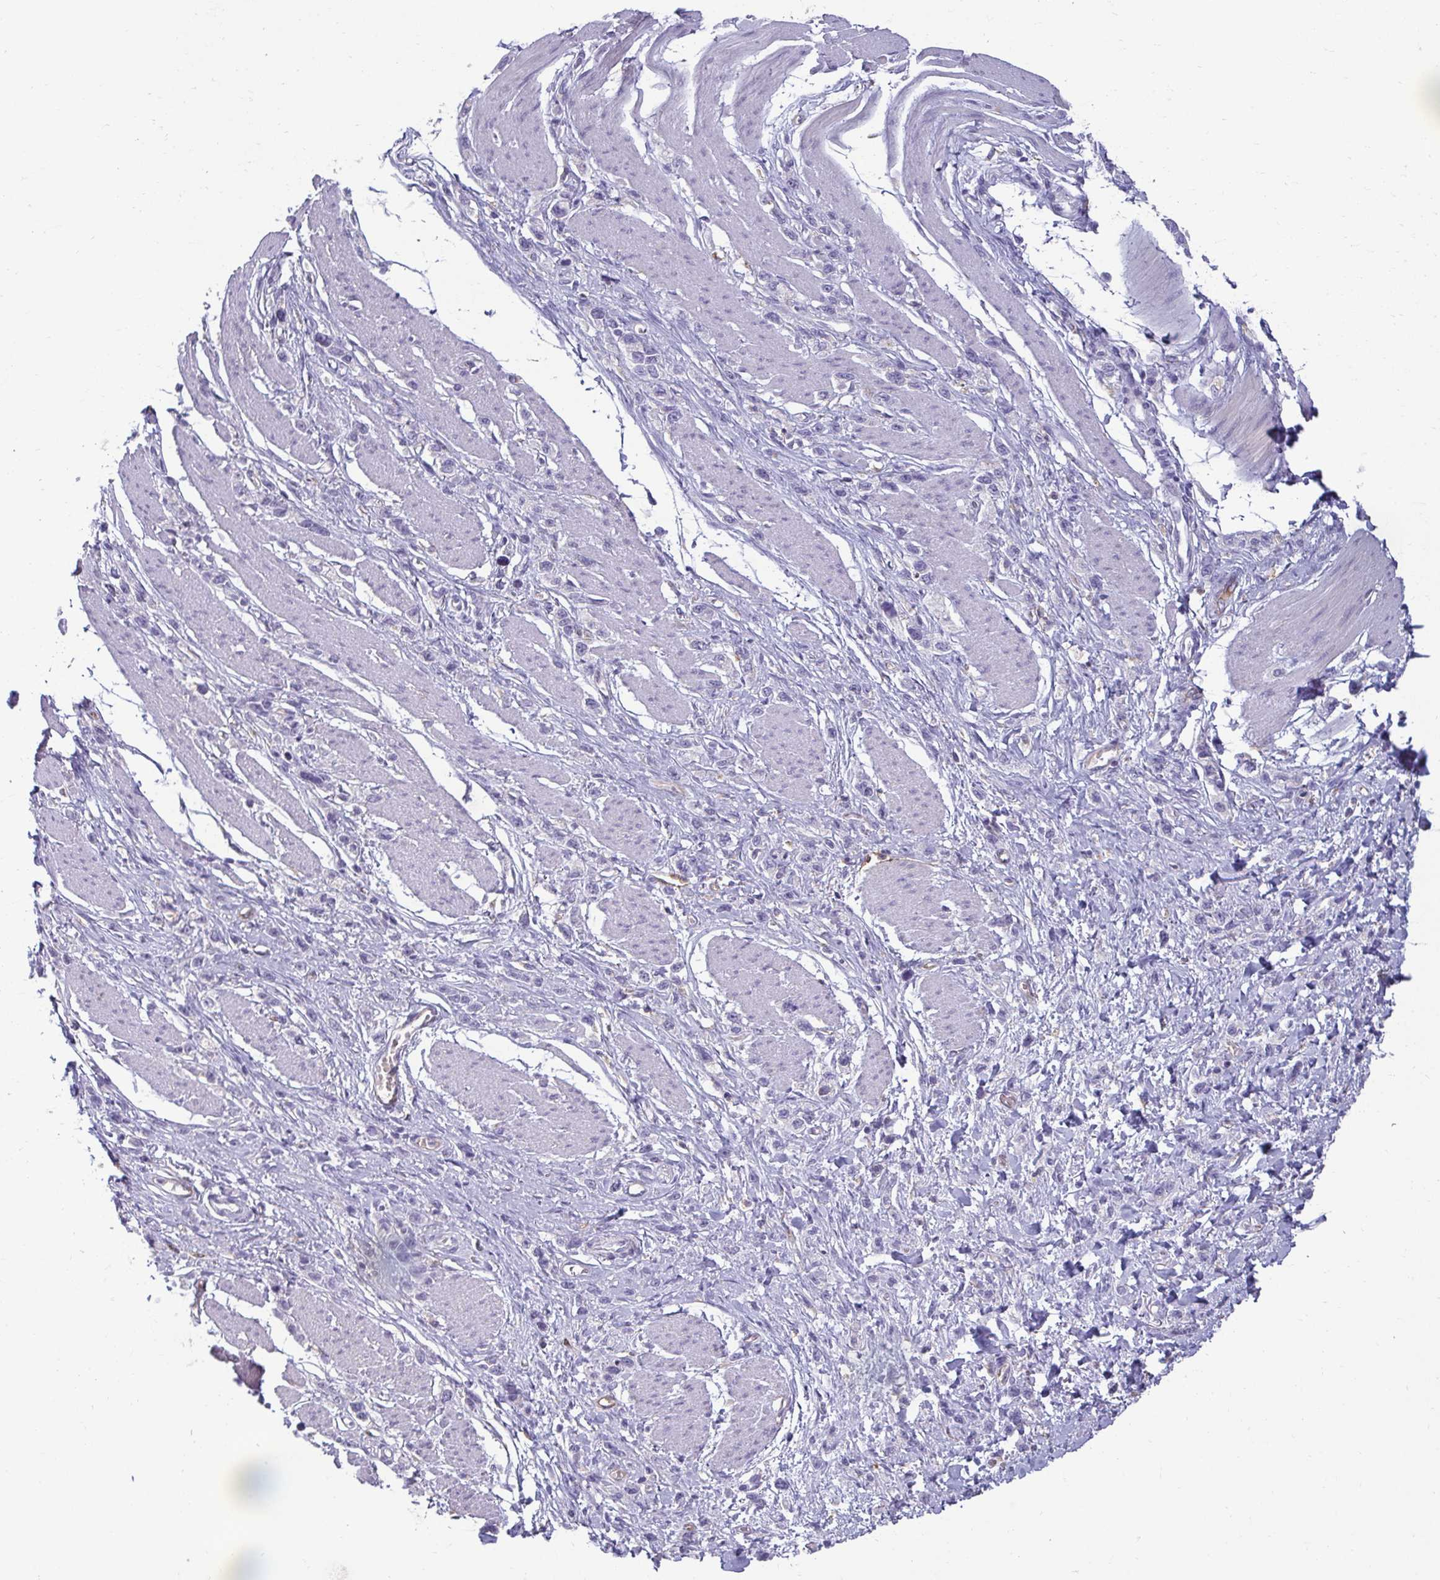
{"staining": {"intensity": "negative", "quantity": "none", "location": "none"}, "tissue": "stomach cancer", "cell_type": "Tumor cells", "image_type": "cancer", "snomed": [{"axis": "morphology", "description": "Adenocarcinoma, NOS"}, {"axis": "topography", "description": "Stomach"}], "caption": "High power microscopy photomicrograph of an immunohistochemistry (IHC) micrograph of adenocarcinoma (stomach), revealing no significant positivity in tumor cells. The staining is performed using DAB brown chromogen with nuclei counter-stained in using hematoxylin.", "gene": "PDE2A", "patient": {"sex": "female", "age": 65}}